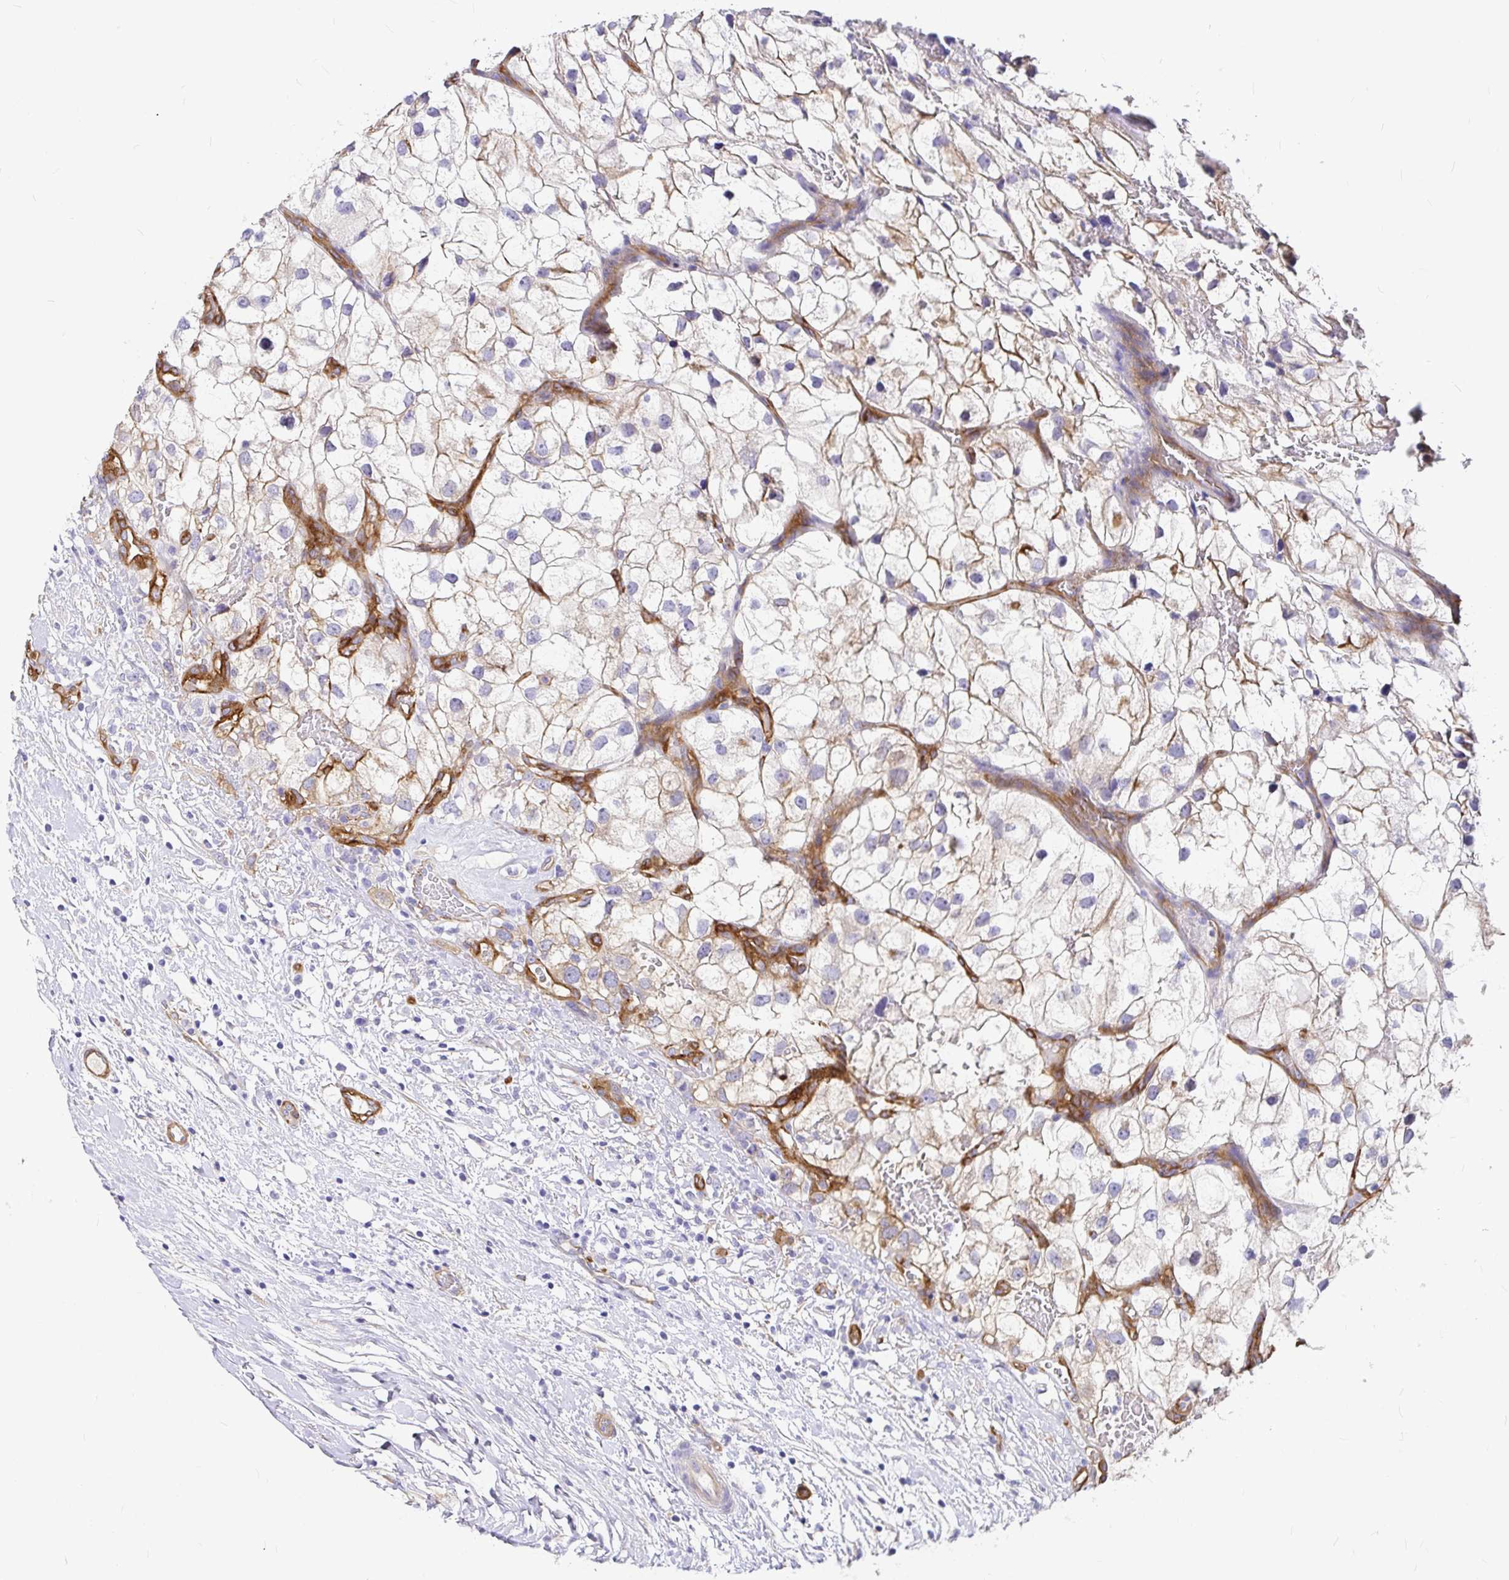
{"staining": {"intensity": "moderate", "quantity": "25%-75%", "location": "cytoplasmic/membranous"}, "tissue": "renal cancer", "cell_type": "Tumor cells", "image_type": "cancer", "snomed": [{"axis": "morphology", "description": "Adenocarcinoma, NOS"}, {"axis": "topography", "description": "Kidney"}], "caption": "Protein expression analysis of renal adenocarcinoma displays moderate cytoplasmic/membranous expression in about 25%-75% of tumor cells.", "gene": "MYO1B", "patient": {"sex": "male", "age": 59}}